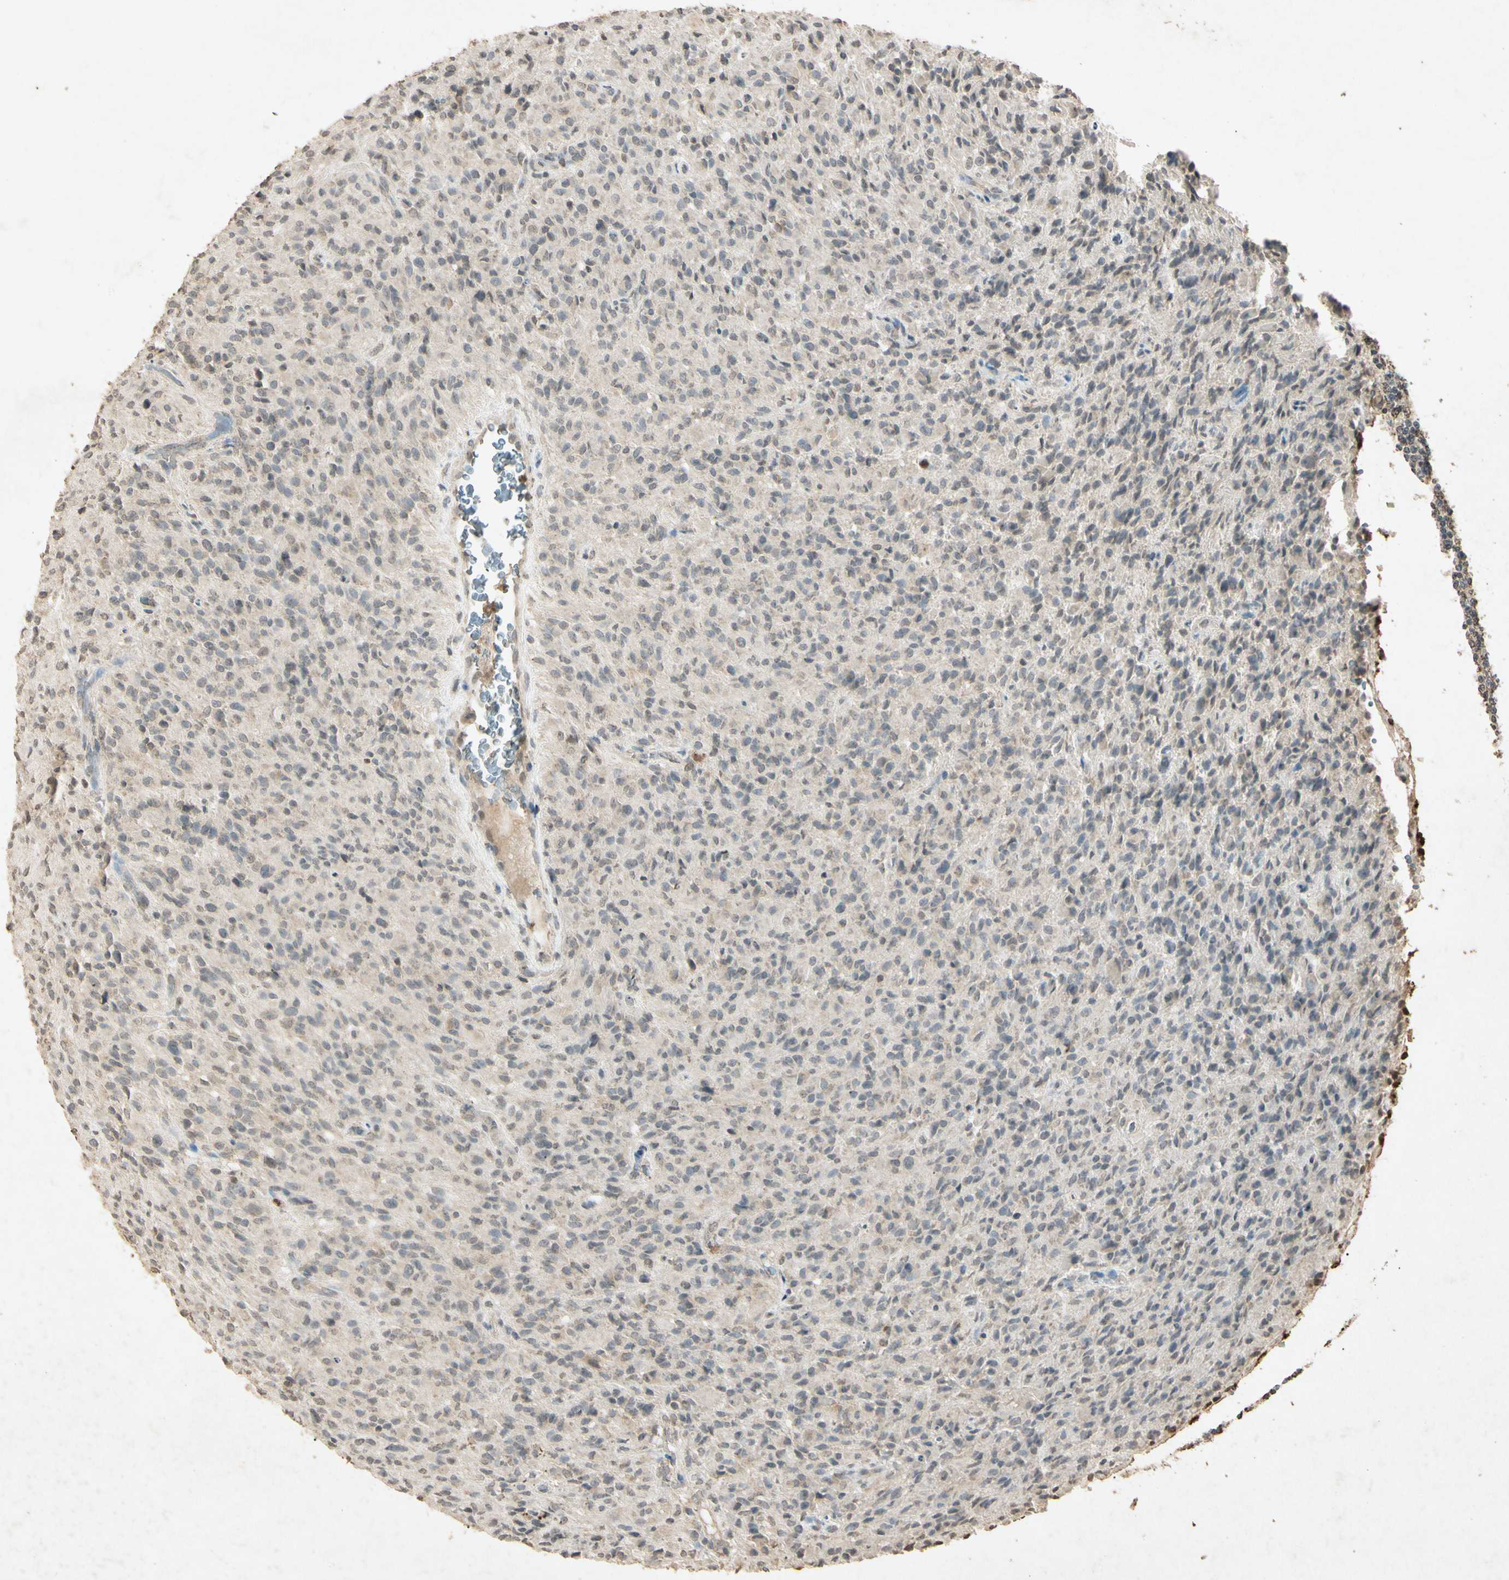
{"staining": {"intensity": "weak", "quantity": ">75%", "location": "cytoplasmic/membranous"}, "tissue": "glioma", "cell_type": "Tumor cells", "image_type": "cancer", "snomed": [{"axis": "morphology", "description": "Glioma, malignant, High grade"}, {"axis": "topography", "description": "Brain"}], "caption": "Human high-grade glioma (malignant) stained with a brown dye reveals weak cytoplasmic/membranous positive staining in about >75% of tumor cells.", "gene": "MSRB1", "patient": {"sex": "male", "age": 71}}